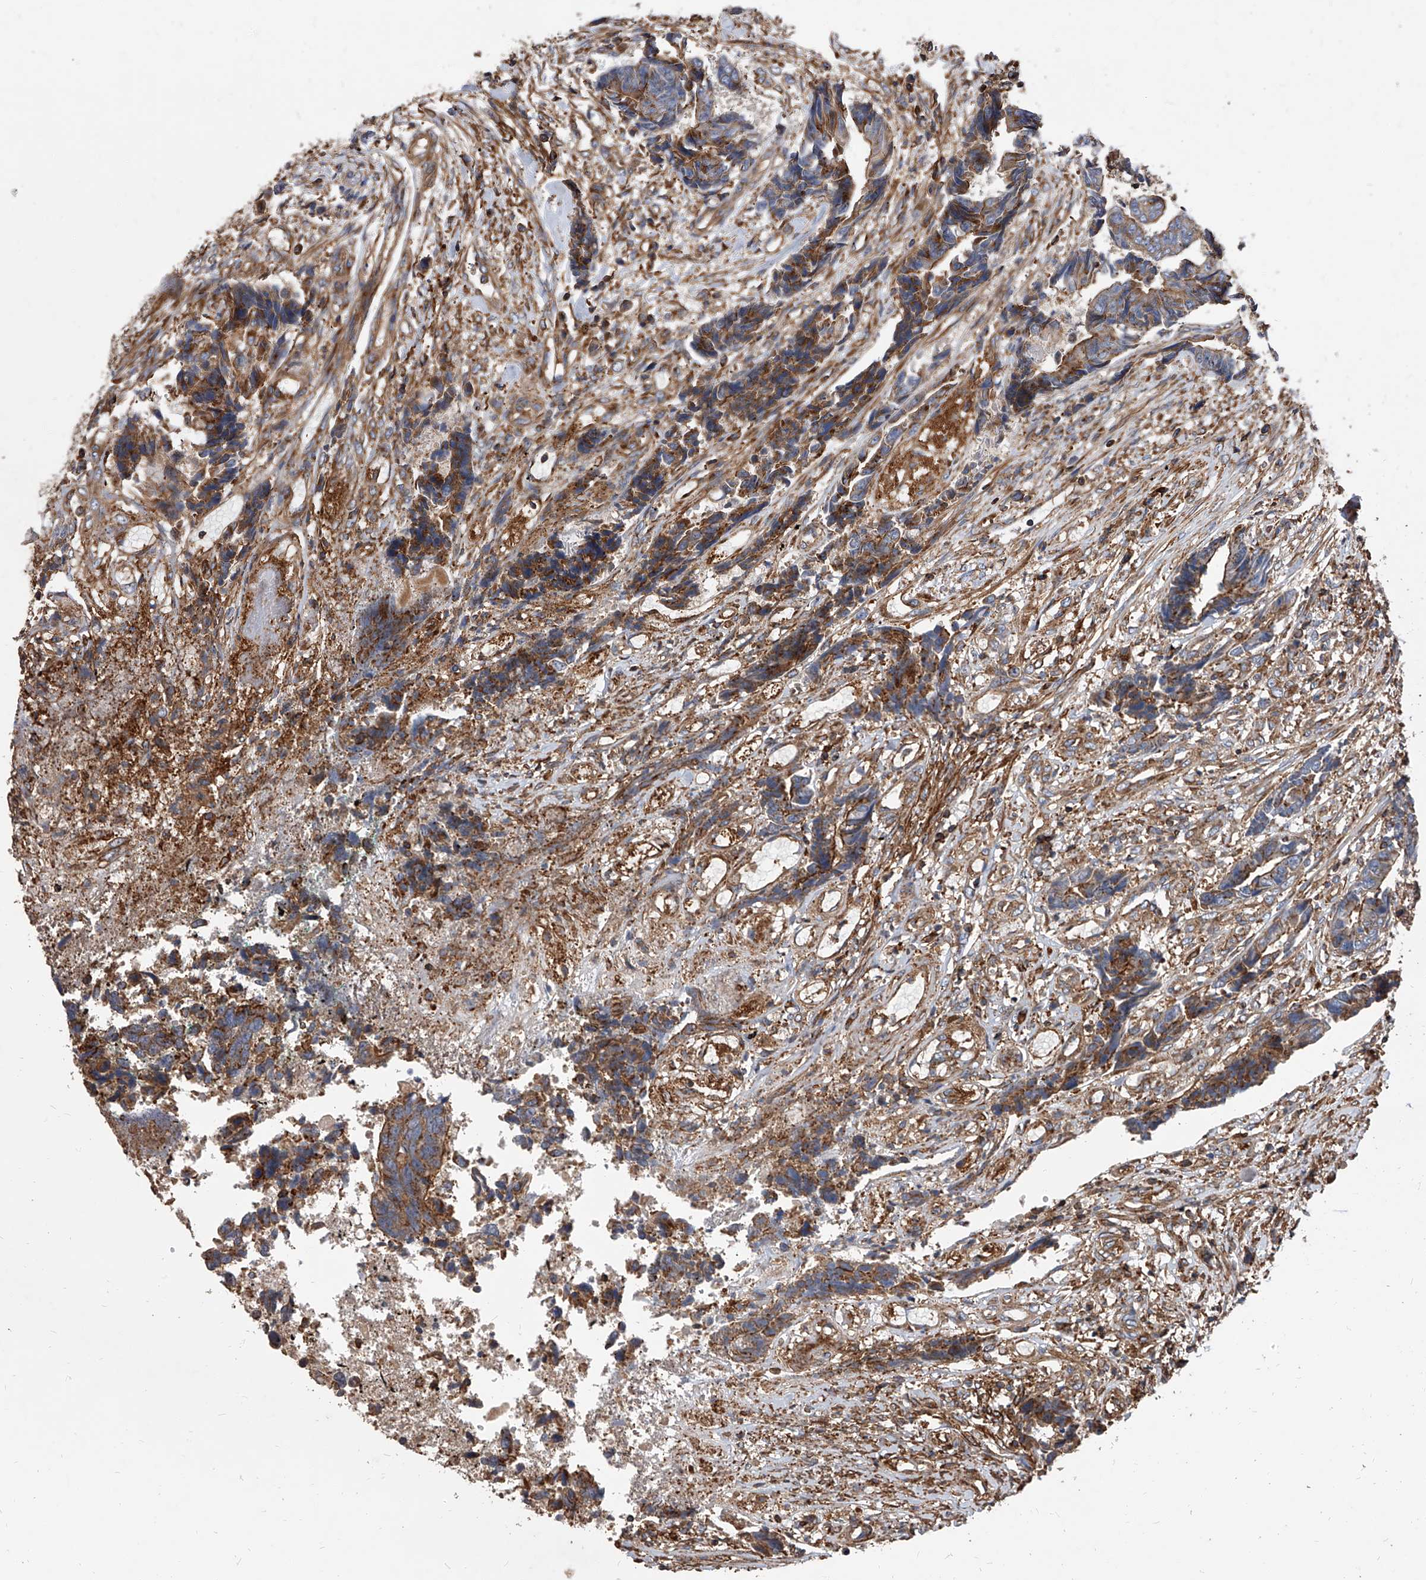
{"staining": {"intensity": "moderate", "quantity": ">75%", "location": "cytoplasmic/membranous"}, "tissue": "colorectal cancer", "cell_type": "Tumor cells", "image_type": "cancer", "snomed": [{"axis": "morphology", "description": "Adenocarcinoma, NOS"}, {"axis": "topography", "description": "Rectum"}], "caption": "Human colorectal cancer (adenocarcinoma) stained with a protein marker reveals moderate staining in tumor cells.", "gene": "PISD", "patient": {"sex": "male", "age": 84}}